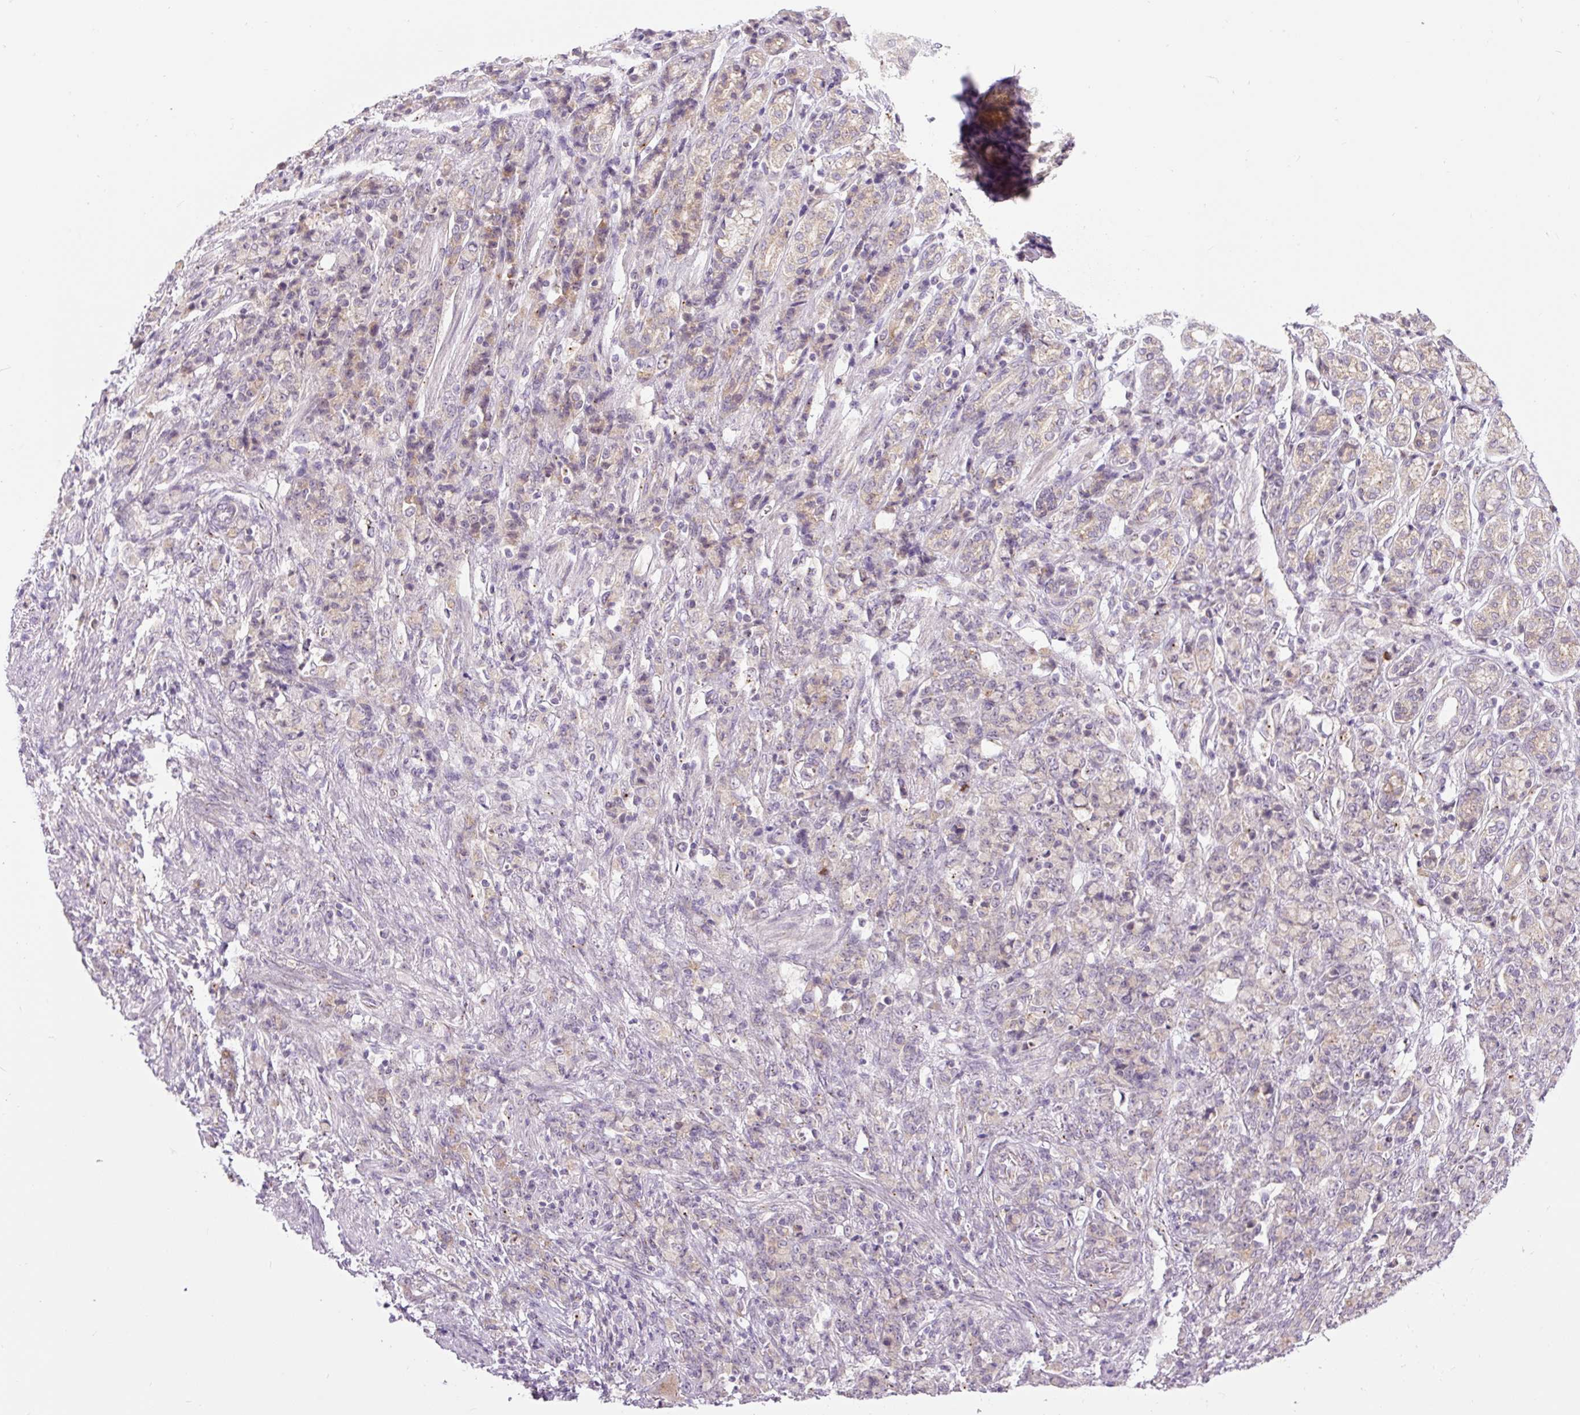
{"staining": {"intensity": "weak", "quantity": "<25%", "location": "cytoplasmic/membranous"}, "tissue": "stomach cancer", "cell_type": "Tumor cells", "image_type": "cancer", "snomed": [{"axis": "morphology", "description": "Adenocarcinoma, NOS"}, {"axis": "topography", "description": "Stomach"}], "caption": "The immunohistochemistry (IHC) image has no significant positivity in tumor cells of stomach cancer (adenocarcinoma) tissue.", "gene": "PCM1", "patient": {"sex": "female", "age": 79}}